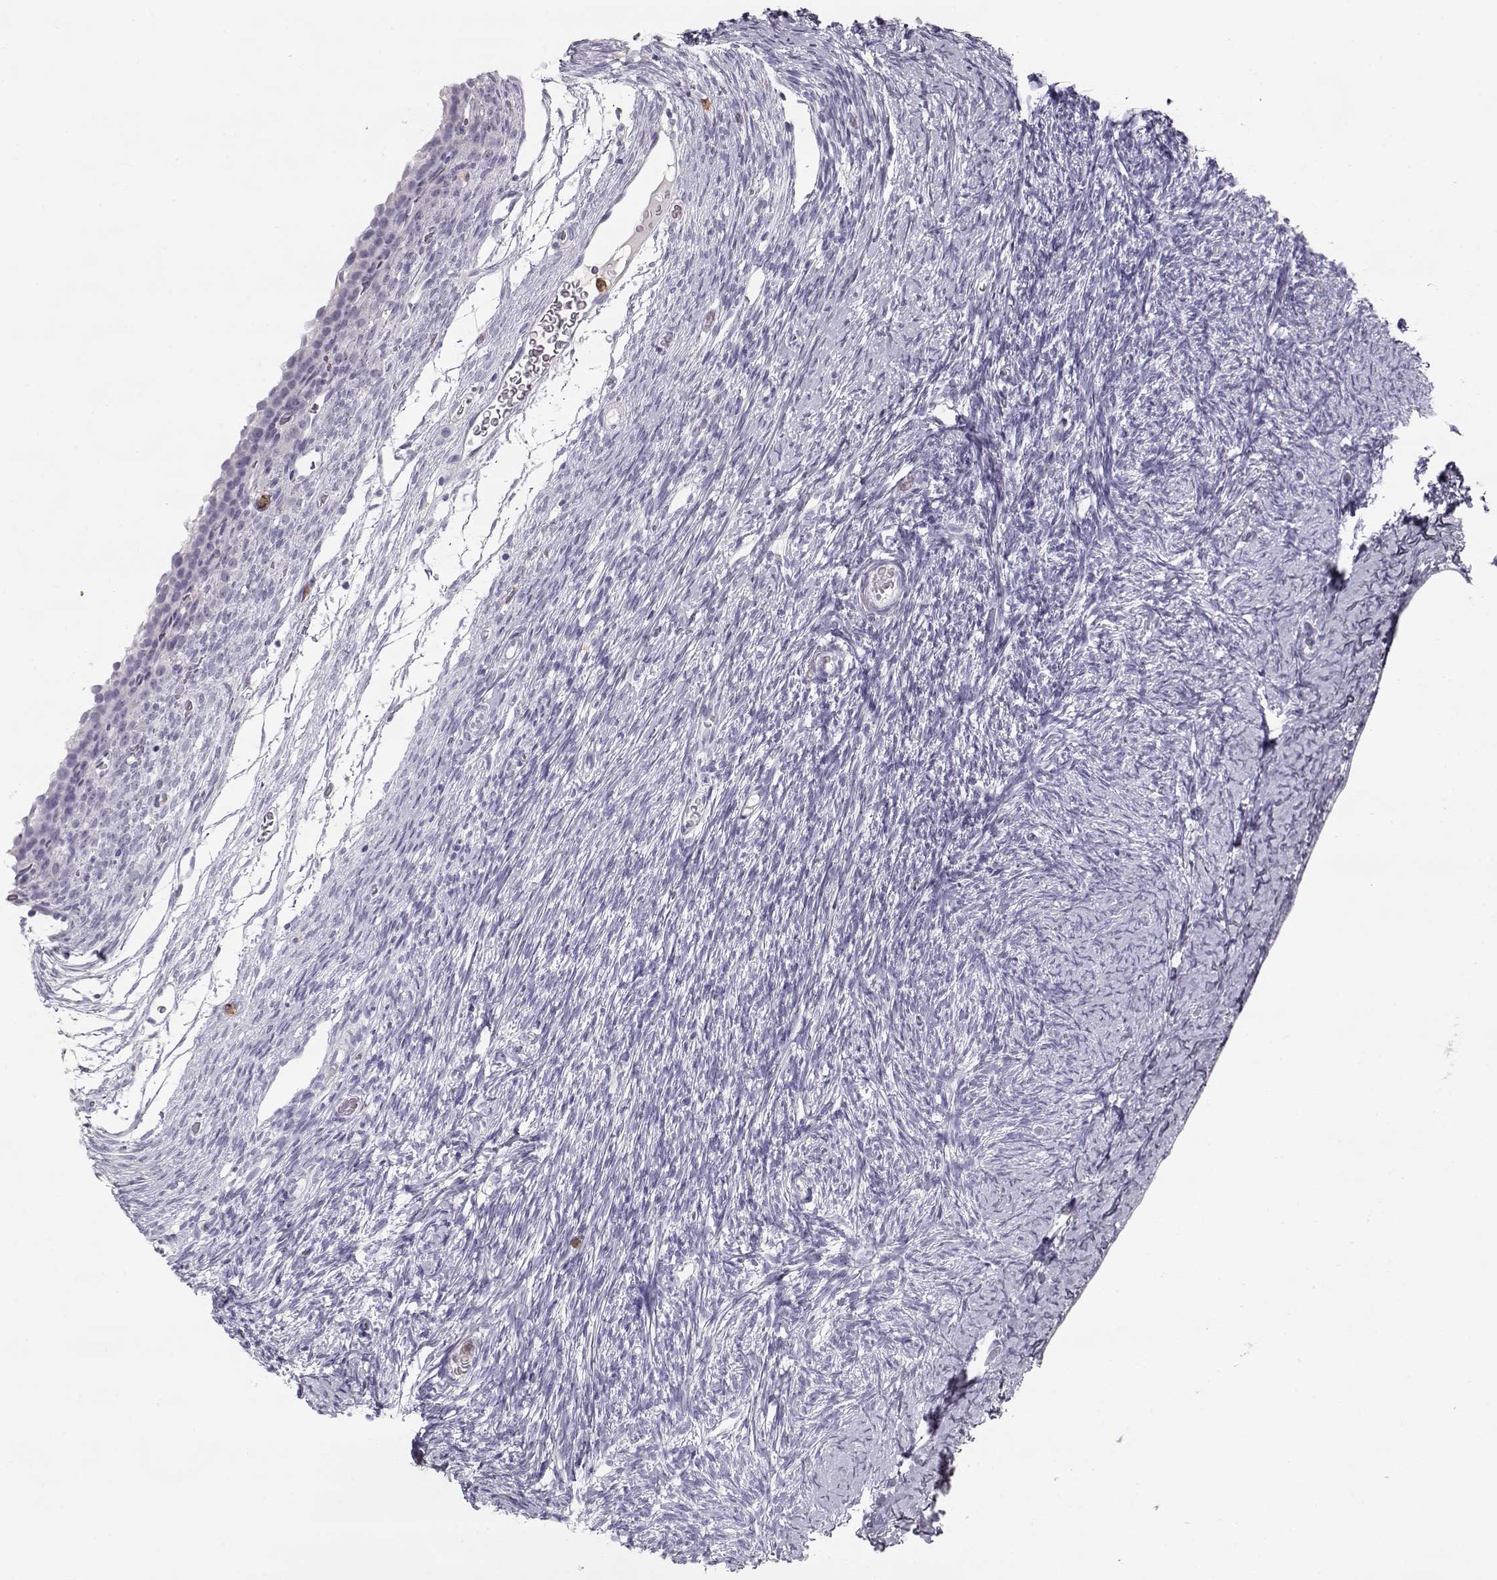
{"staining": {"intensity": "negative", "quantity": "none", "location": "none"}, "tissue": "ovary", "cell_type": "Follicle cells", "image_type": "normal", "snomed": [{"axis": "morphology", "description": "Normal tissue, NOS"}, {"axis": "topography", "description": "Ovary"}], "caption": "The micrograph reveals no staining of follicle cells in benign ovary. Brightfield microscopy of IHC stained with DAB (brown) and hematoxylin (blue), captured at high magnification.", "gene": "MIP", "patient": {"sex": "female", "age": 39}}